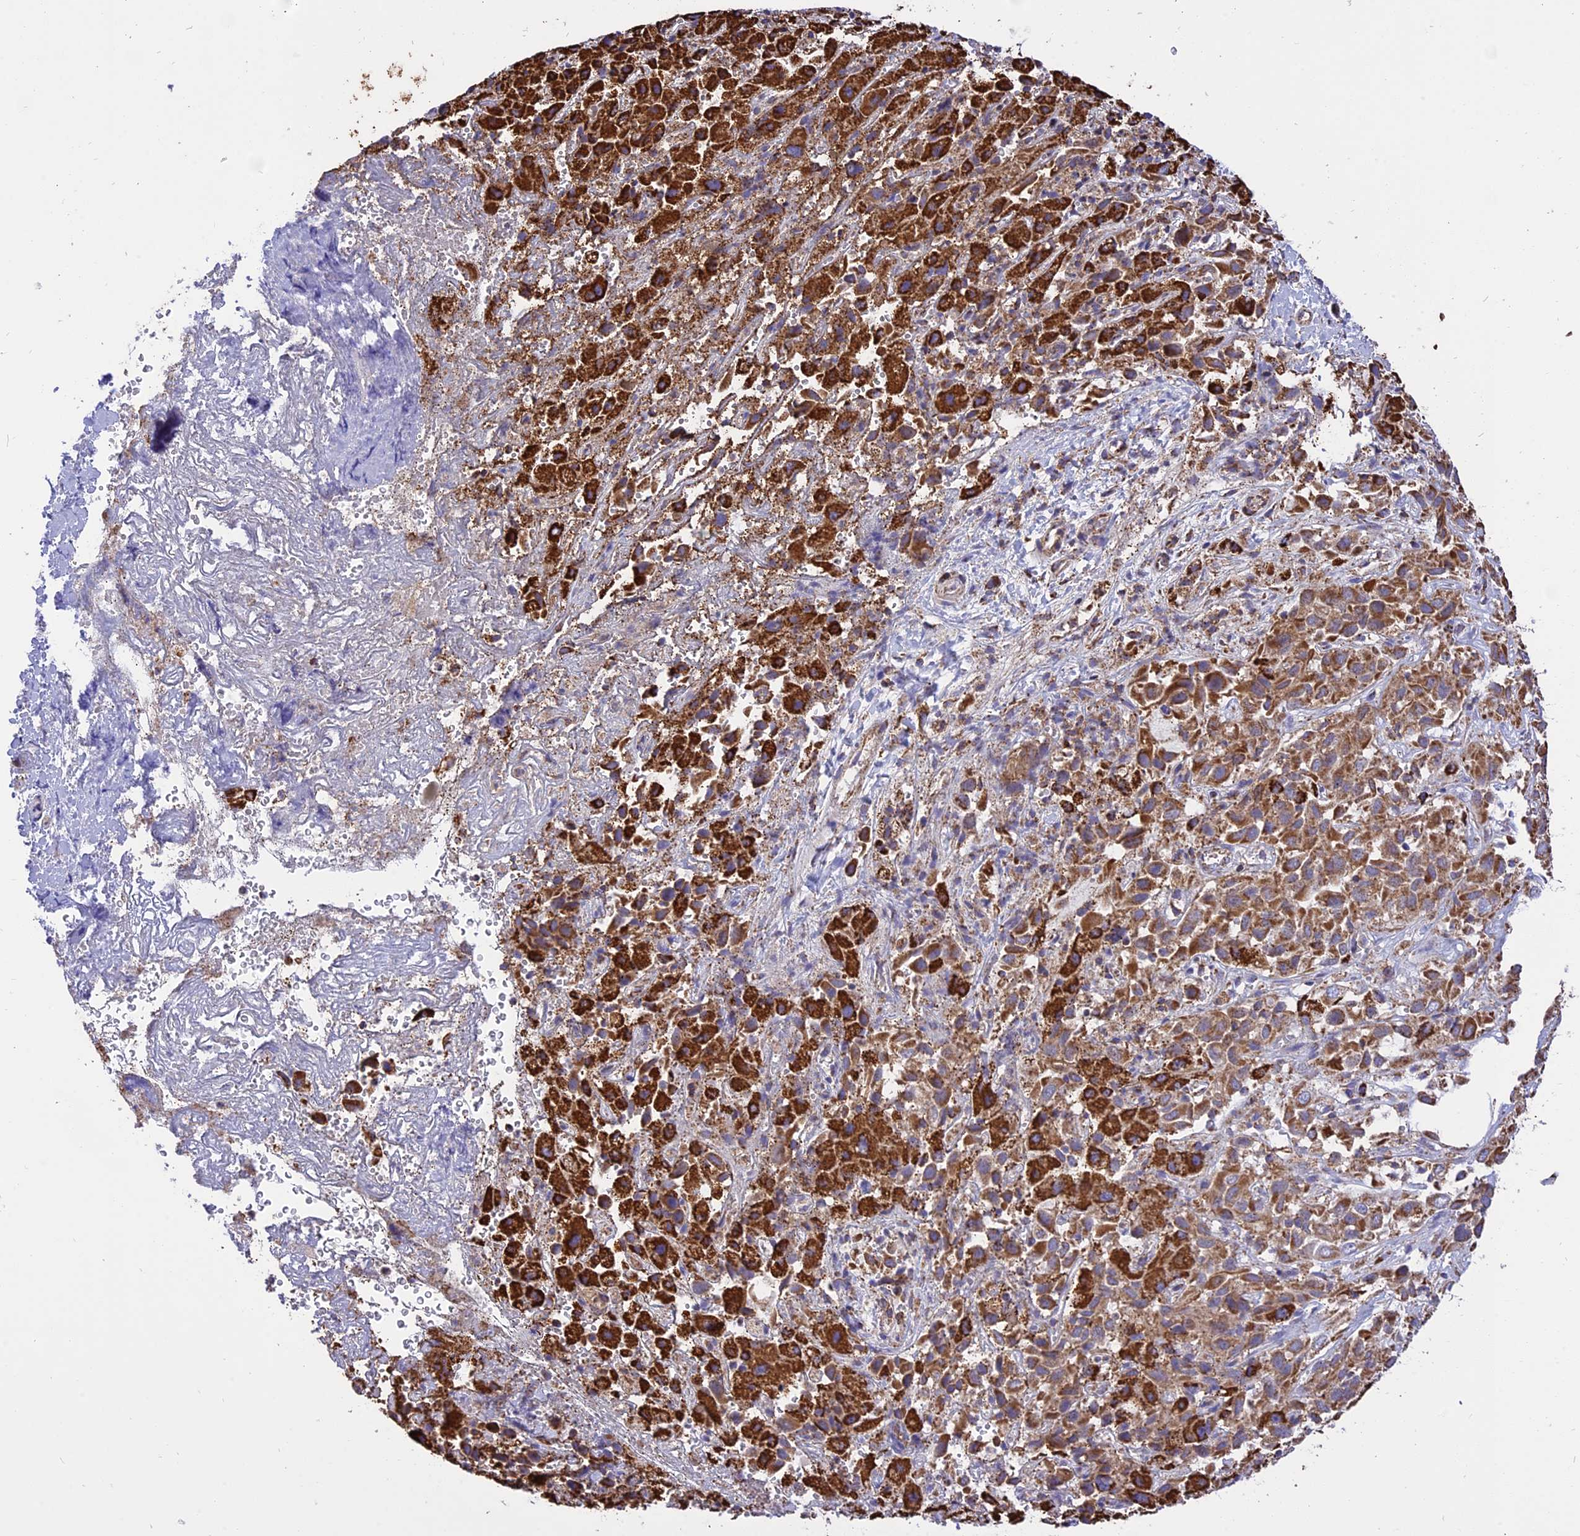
{"staining": {"intensity": "strong", "quantity": "25%-75%", "location": "cytoplasmic/membranous"}, "tissue": "liver cancer", "cell_type": "Tumor cells", "image_type": "cancer", "snomed": [{"axis": "morphology", "description": "Cholangiocarcinoma"}, {"axis": "topography", "description": "Liver"}], "caption": "Tumor cells demonstrate high levels of strong cytoplasmic/membranous positivity in approximately 25%-75% of cells in human cholangiocarcinoma (liver).", "gene": "TTC4", "patient": {"sex": "female", "age": 52}}